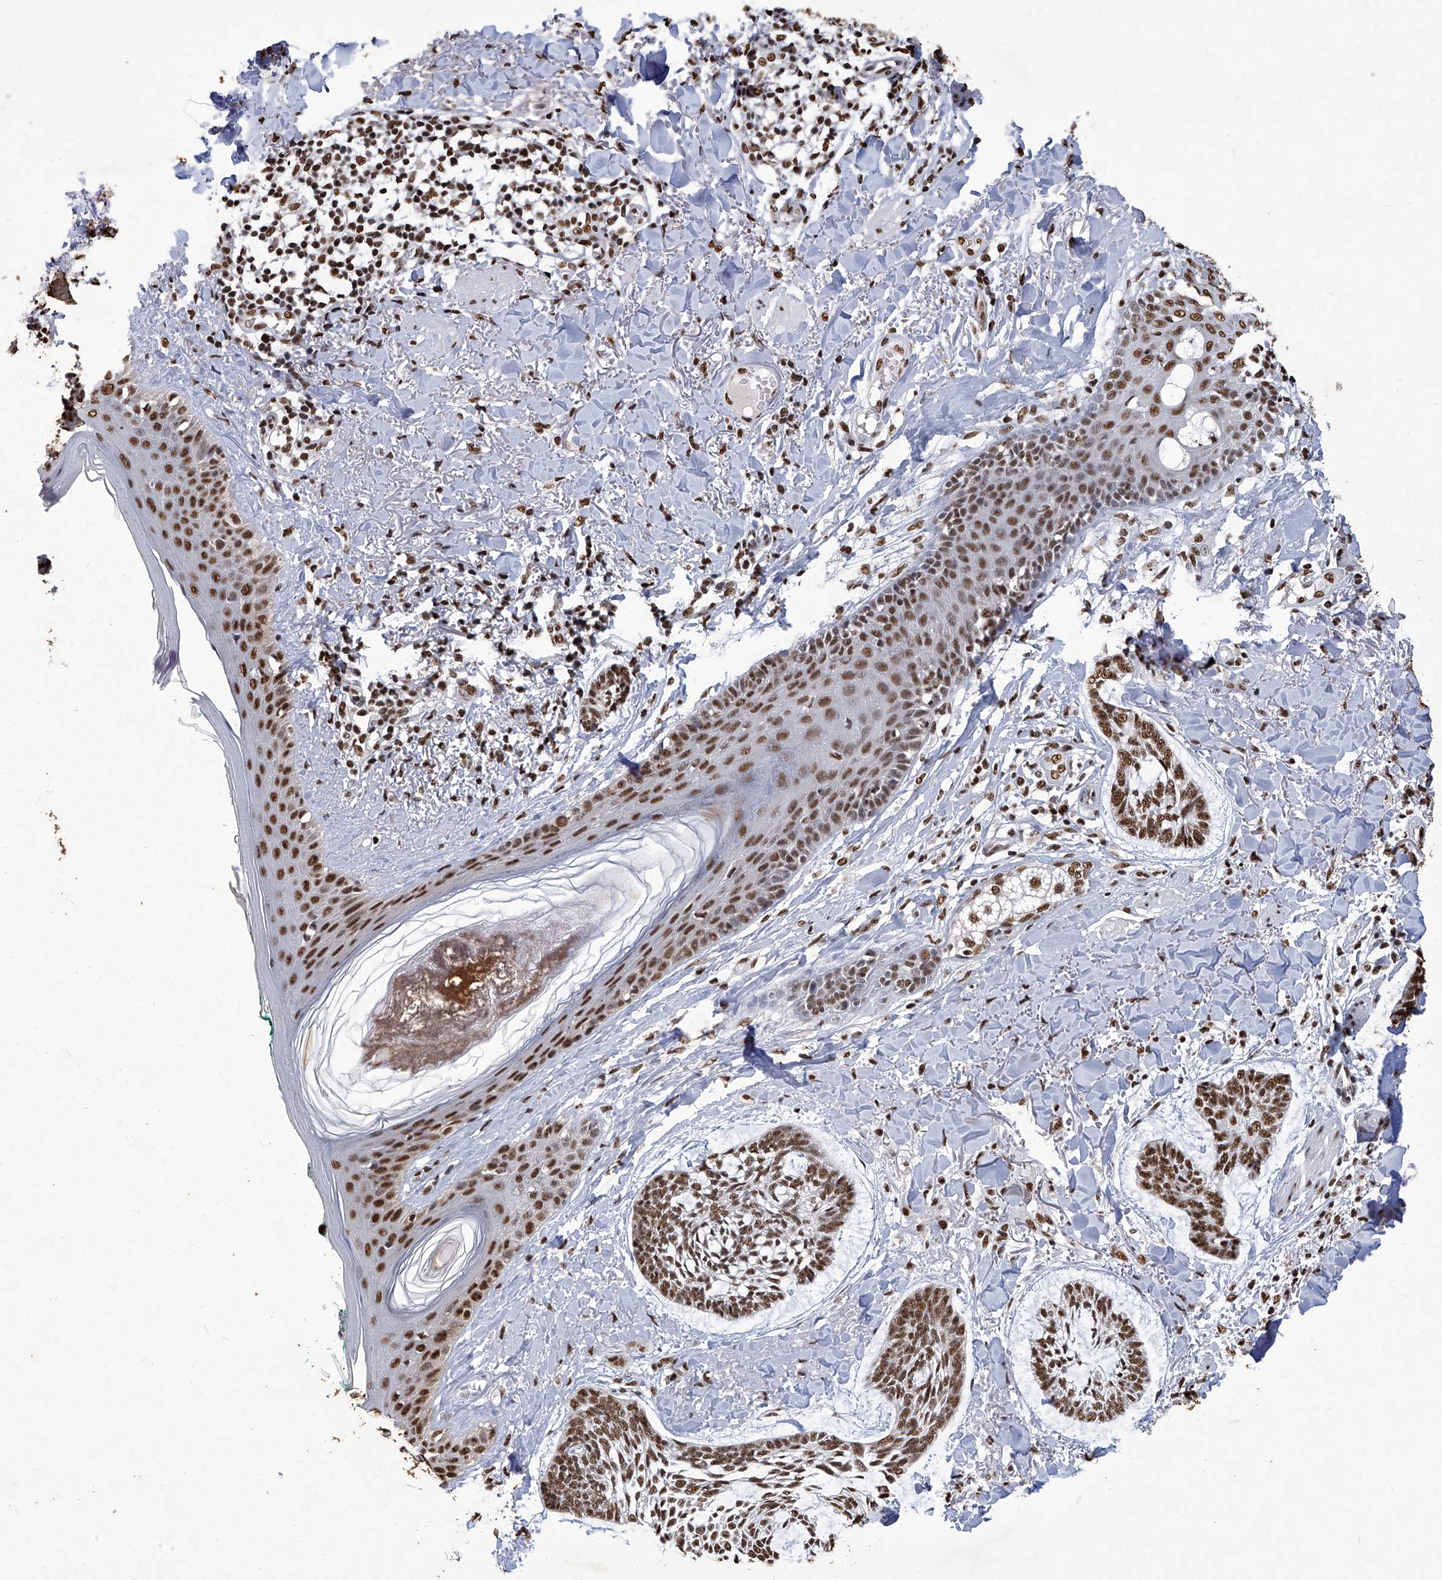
{"staining": {"intensity": "strong", "quantity": ">75%", "location": "nuclear"}, "tissue": "skin cancer", "cell_type": "Tumor cells", "image_type": "cancer", "snomed": [{"axis": "morphology", "description": "Basal cell carcinoma"}, {"axis": "topography", "description": "Skin"}], "caption": "Strong nuclear expression for a protein is appreciated in about >75% of tumor cells of skin cancer (basal cell carcinoma) using IHC.", "gene": "HBP1", "patient": {"sex": "male", "age": 43}}